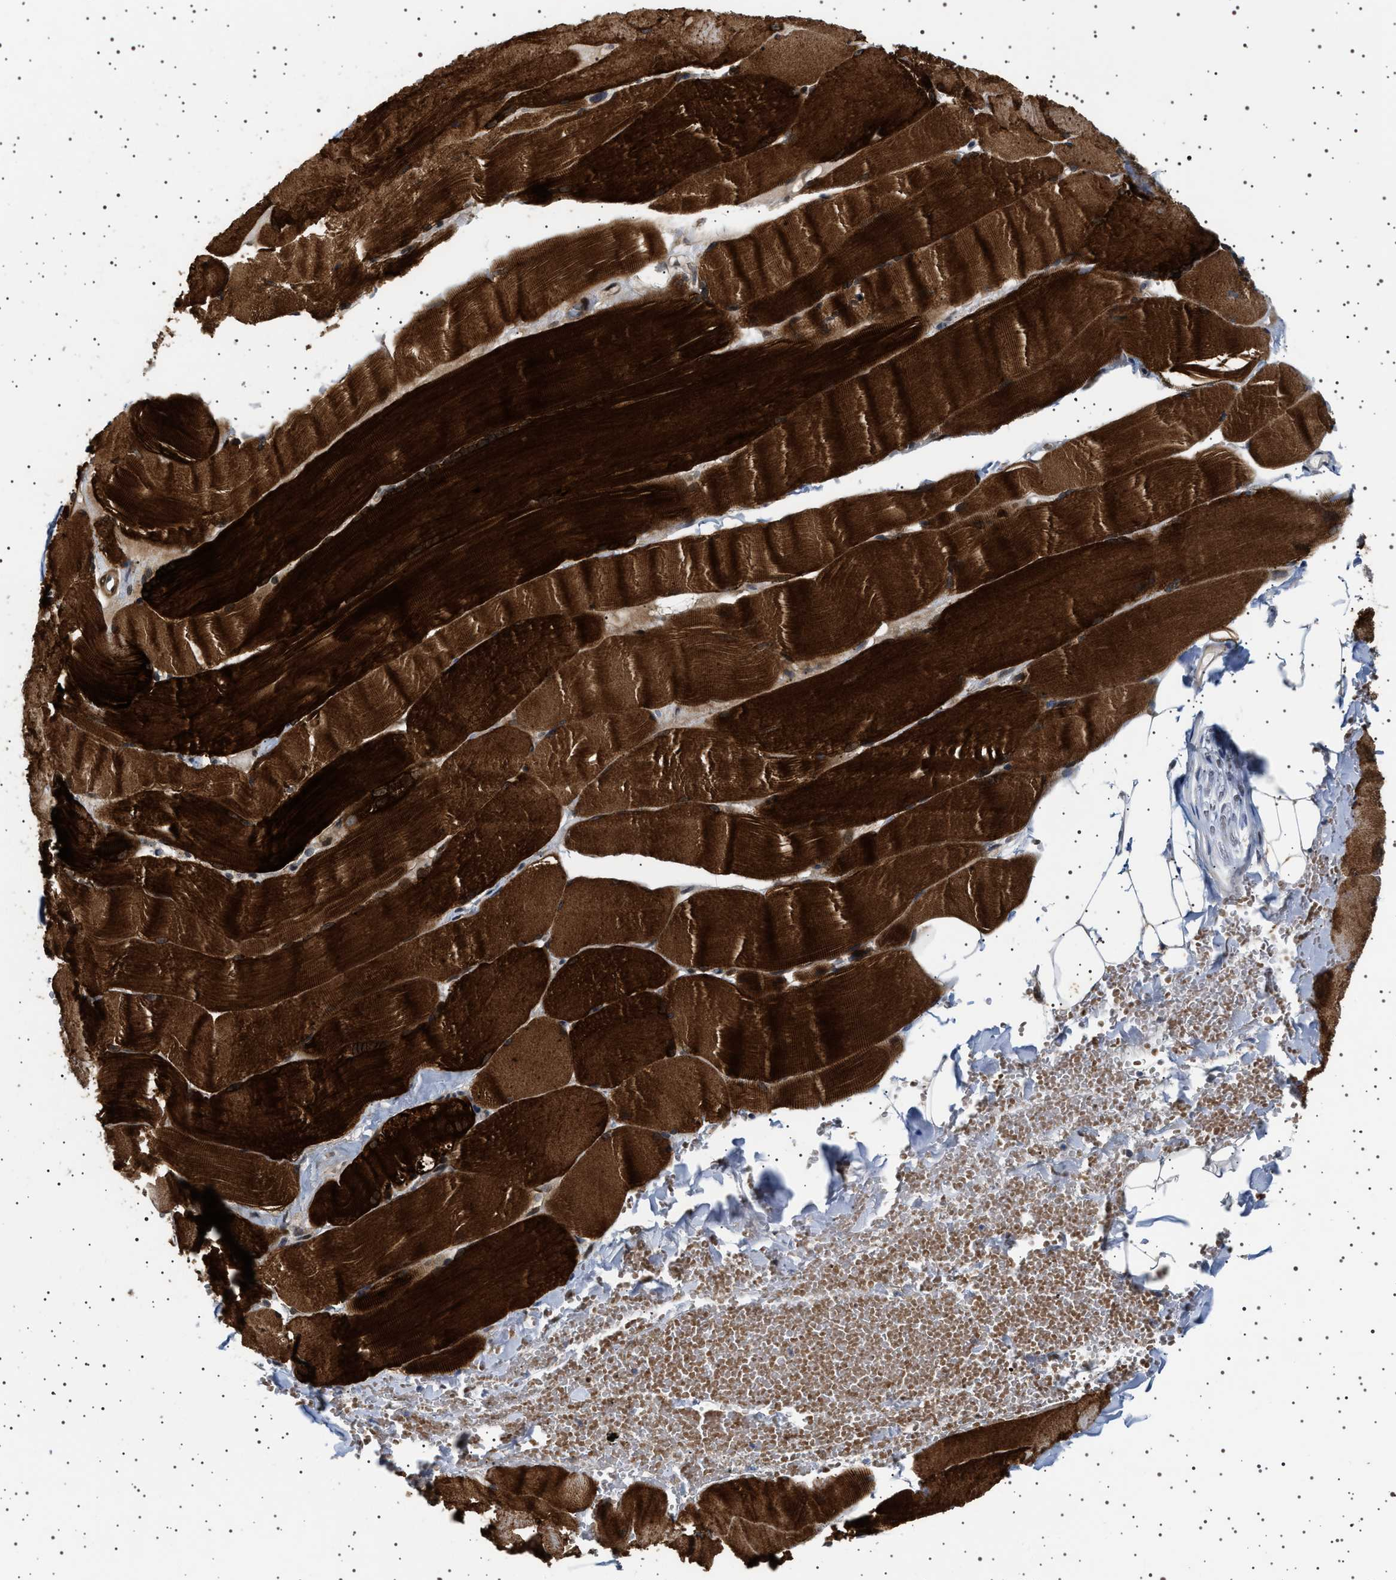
{"staining": {"intensity": "strong", "quantity": ">75%", "location": "cytoplasmic/membranous"}, "tissue": "skeletal muscle", "cell_type": "Myocytes", "image_type": "normal", "snomed": [{"axis": "morphology", "description": "Normal tissue, NOS"}, {"axis": "topography", "description": "Skin"}, {"axis": "topography", "description": "Skeletal muscle"}], "caption": "The micrograph demonstrates a brown stain indicating the presence of a protein in the cytoplasmic/membranous of myocytes in skeletal muscle. Ihc stains the protein of interest in brown and the nuclei are stained blue.", "gene": "BAG3", "patient": {"sex": "male", "age": 83}}